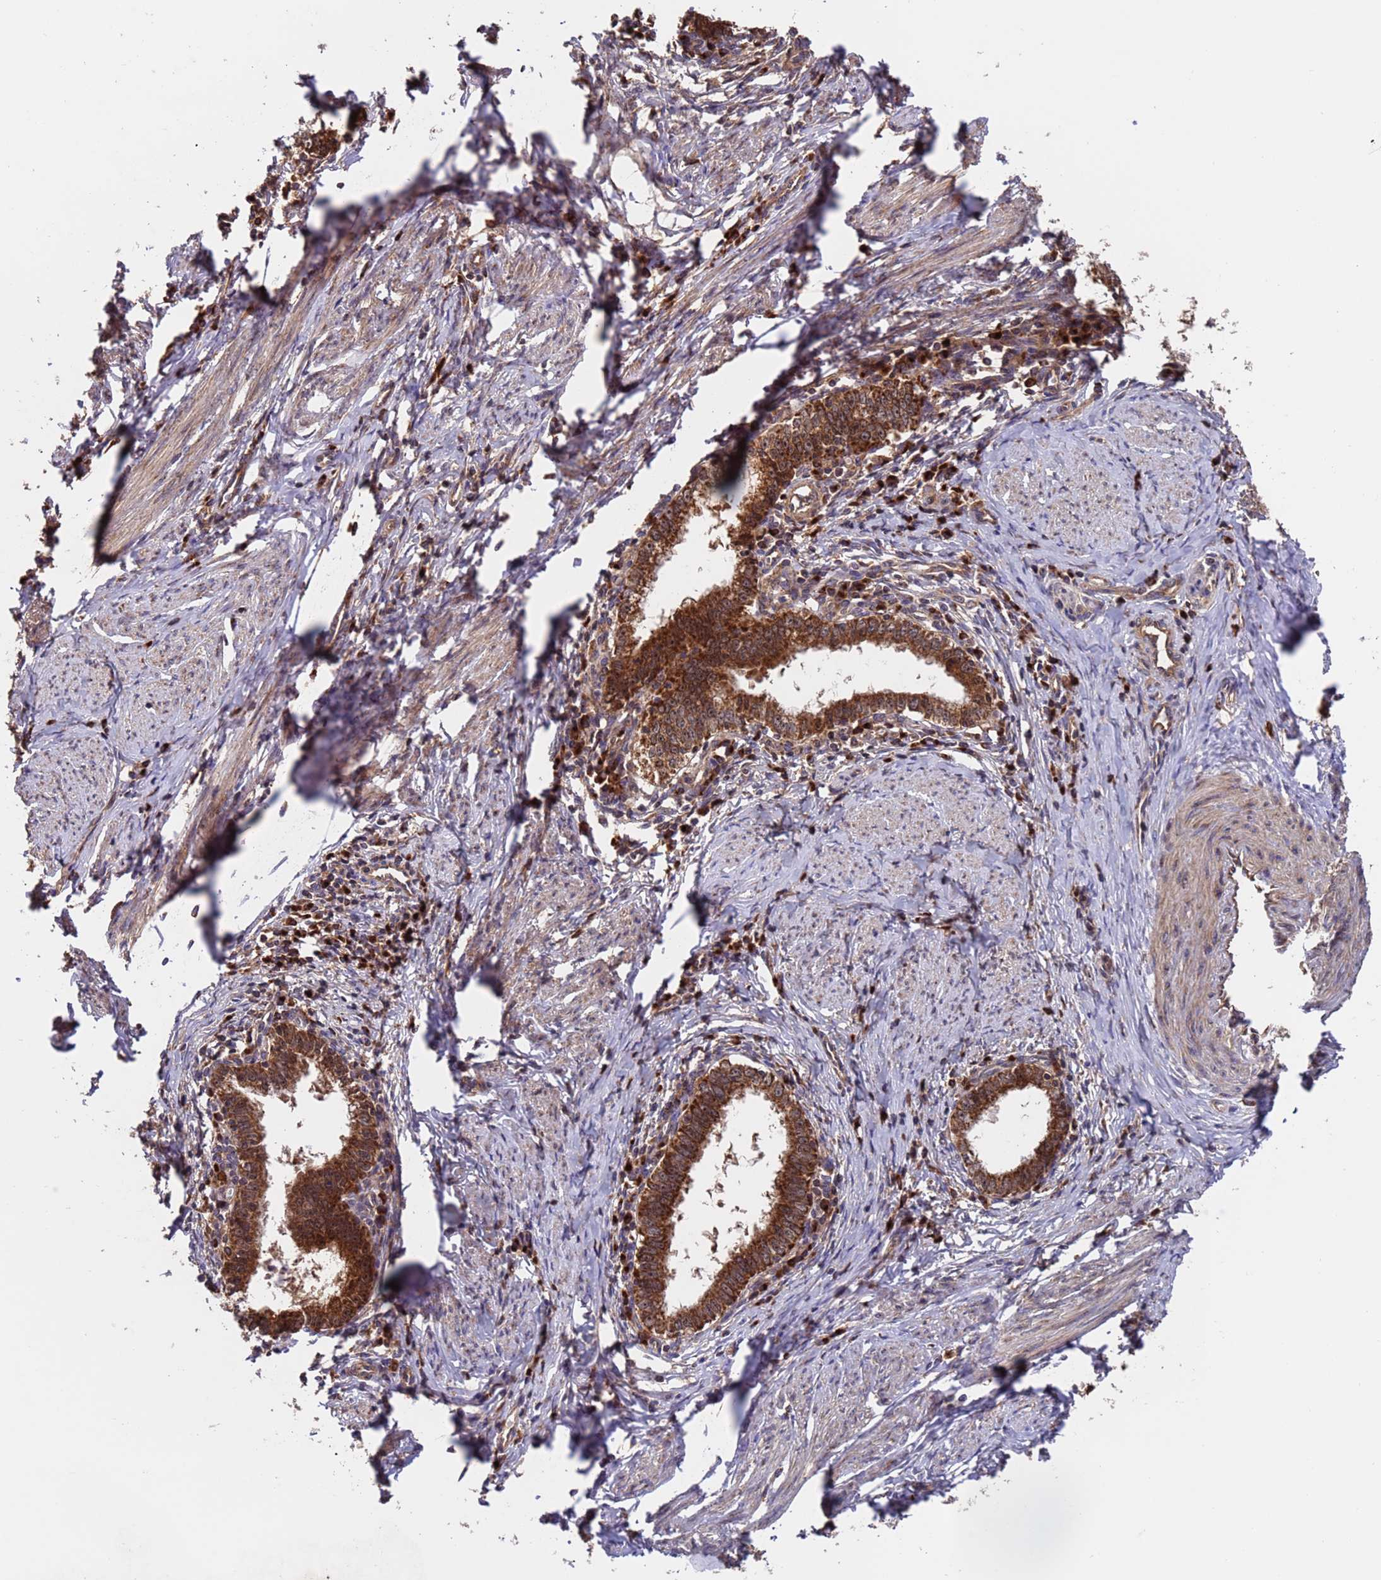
{"staining": {"intensity": "strong", "quantity": ">75%", "location": "cytoplasmic/membranous"}, "tissue": "cervical cancer", "cell_type": "Tumor cells", "image_type": "cancer", "snomed": [{"axis": "morphology", "description": "Adenocarcinoma, NOS"}, {"axis": "topography", "description": "Cervix"}], "caption": "About >75% of tumor cells in adenocarcinoma (cervical) reveal strong cytoplasmic/membranous protein positivity as visualized by brown immunohistochemical staining.", "gene": "TSR3", "patient": {"sex": "female", "age": 36}}